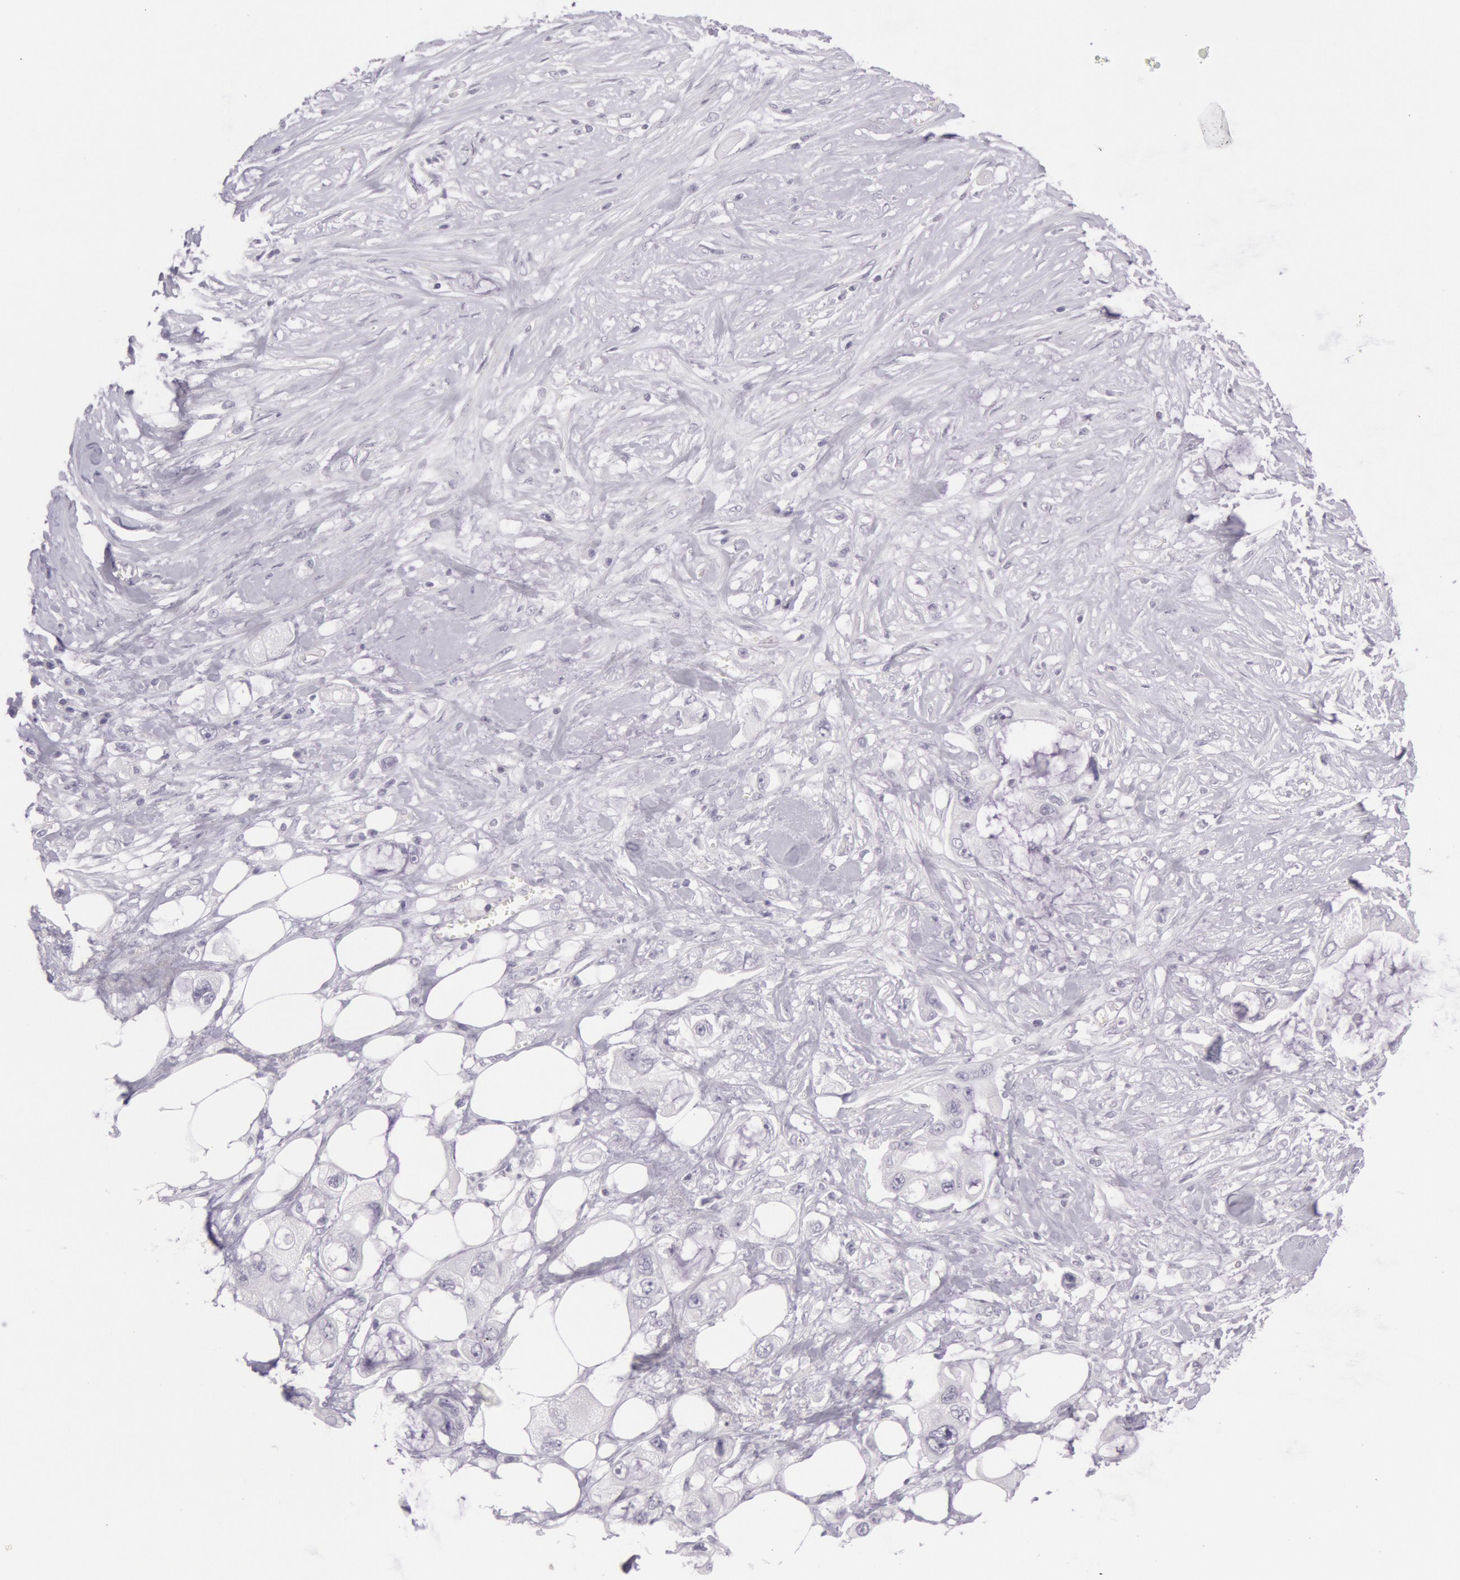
{"staining": {"intensity": "negative", "quantity": "none", "location": "none"}, "tissue": "pancreatic cancer", "cell_type": "Tumor cells", "image_type": "cancer", "snomed": [{"axis": "morphology", "description": "Adenocarcinoma, NOS"}, {"axis": "topography", "description": "Pancreas"}, {"axis": "topography", "description": "Stomach, upper"}], "caption": "Pancreatic cancer (adenocarcinoma) was stained to show a protein in brown. There is no significant staining in tumor cells.", "gene": "CKB", "patient": {"sex": "male", "age": 77}}